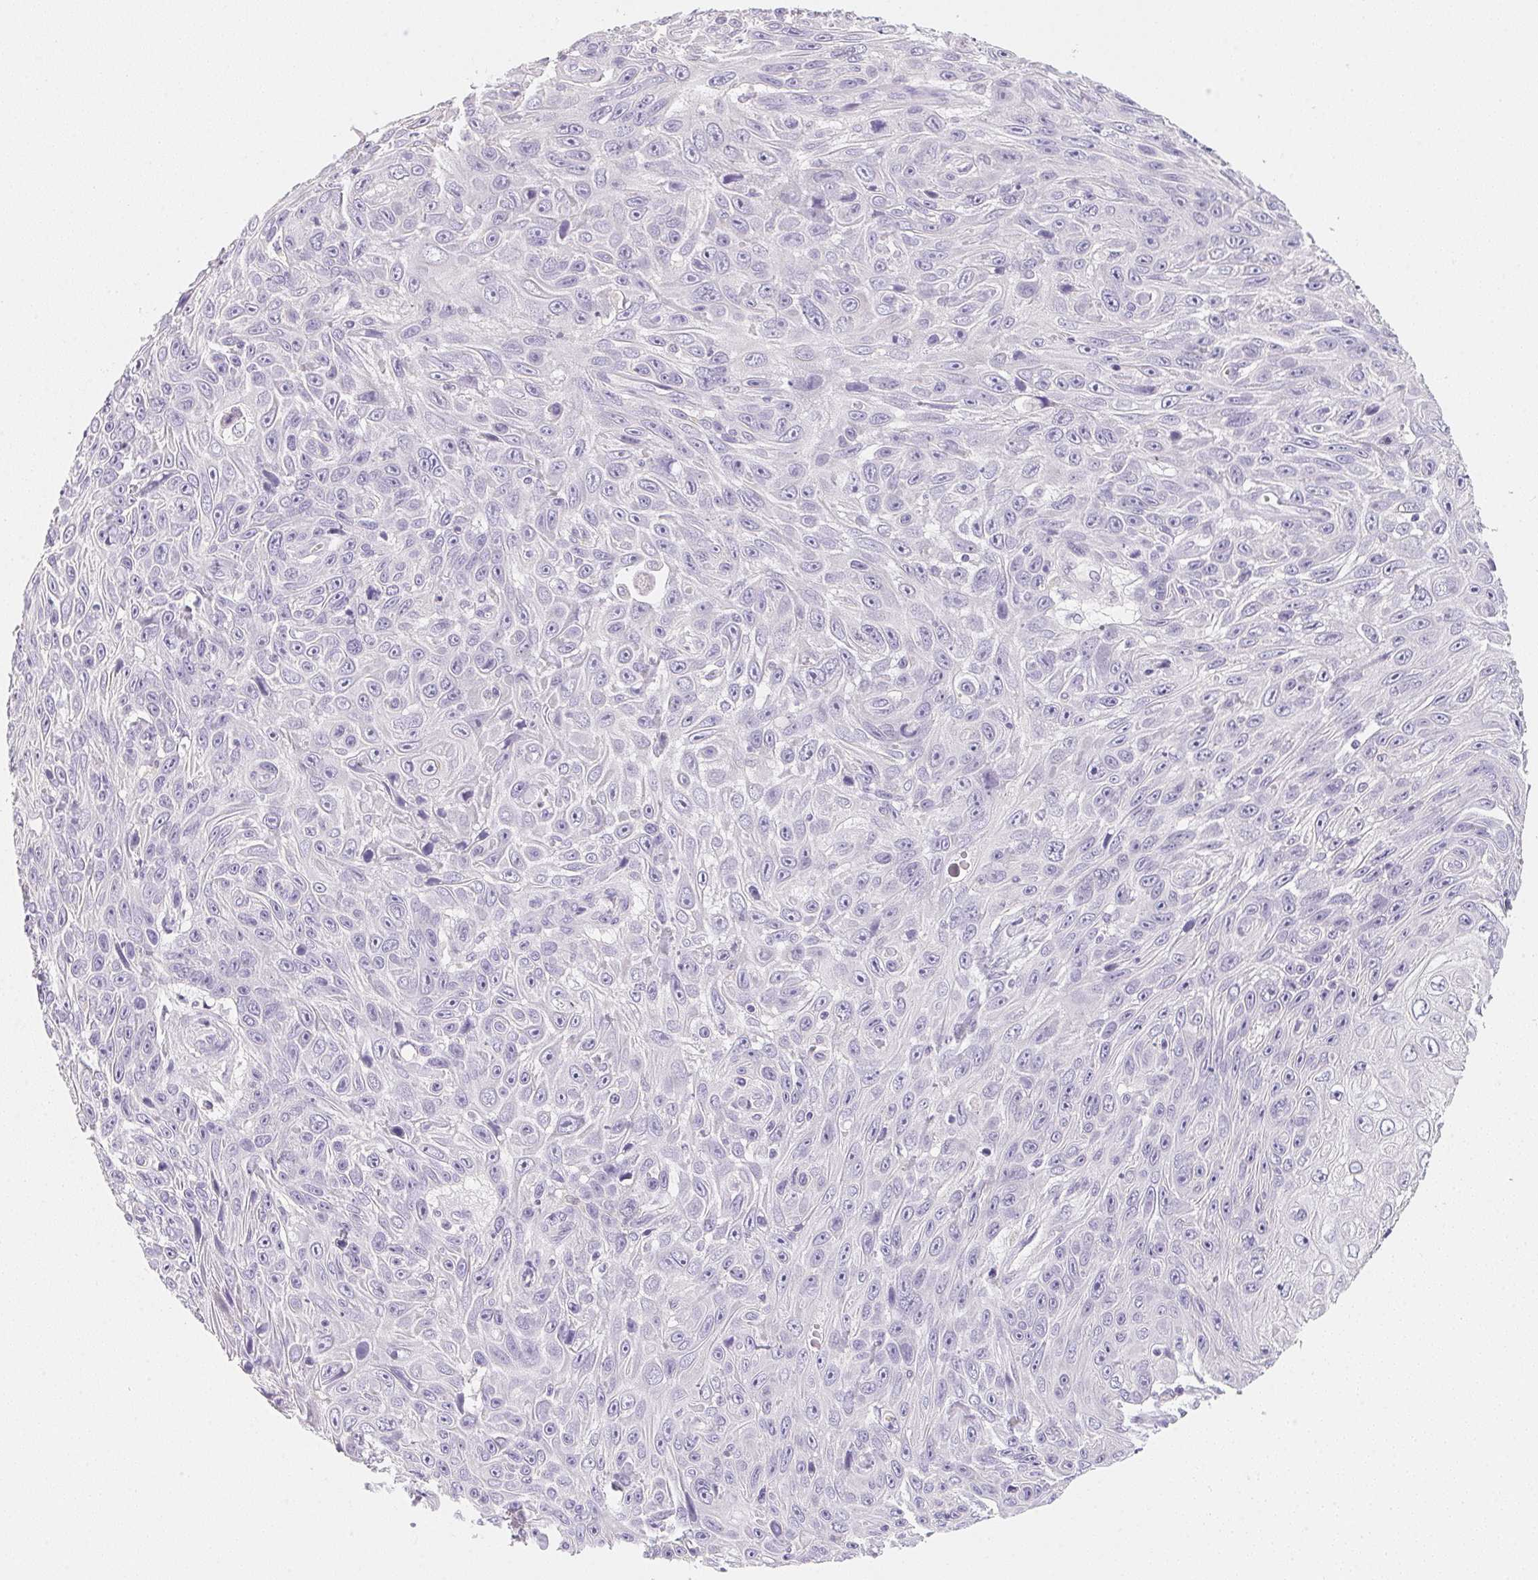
{"staining": {"intensity": "negative", "quantity": "none", "location": "none"}, "tissue": "skin cancer", "cell_type": "Tumor cells", "image_type": "cancer", "snomed": [{"axis": "morphology", "description": "Squamous cell carcinoma, NOS"}, {"axis": "topography", "description": "Skin"}], "caption": "Skin squamous cell carcinoma was stained to show a protein in brown. There is no significant expression in tumor cells.", "gene": "ACP3", "patient": {"sex": "male", "age": 82}}